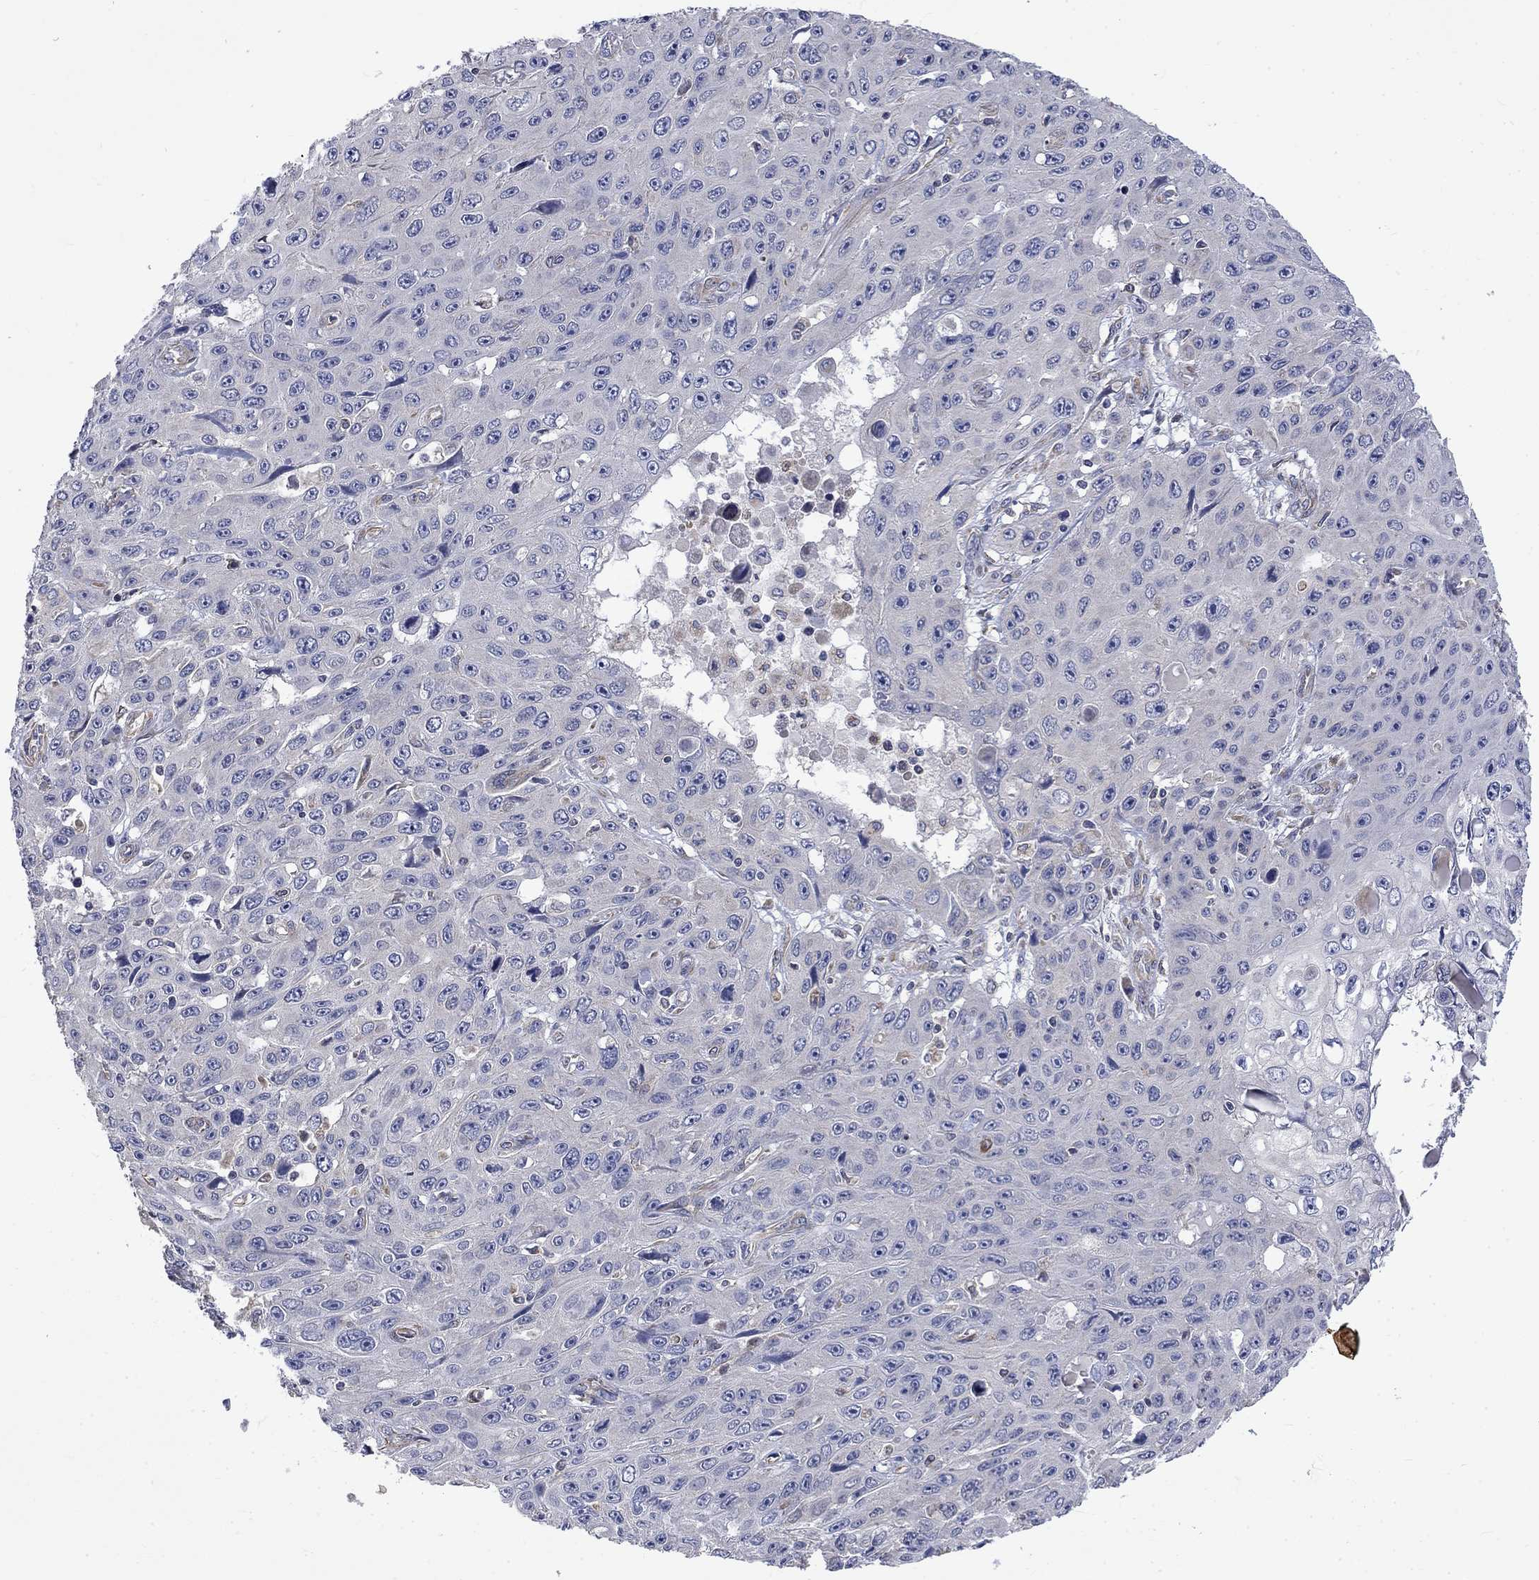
{"staining": {"intensity": "negative", "quantity": "none", "location": "none"}, "tissue": "skin cancer", "cell_type": "Tumor cells", "image_type": "cancer", "snomed": [{"axis": "morphology", "description": "Squamous cell carcinoma, NOS"}, {"axis": "topography", "description": "Skin"}], "caption": "This is a micrograph of immunohistochemistry staining of skin cancer (squamous cell carcinoma), which shows no staining in tumor cells.", "gene": "CAMKK2", "patient": {"sex": "male", "age": 82}}